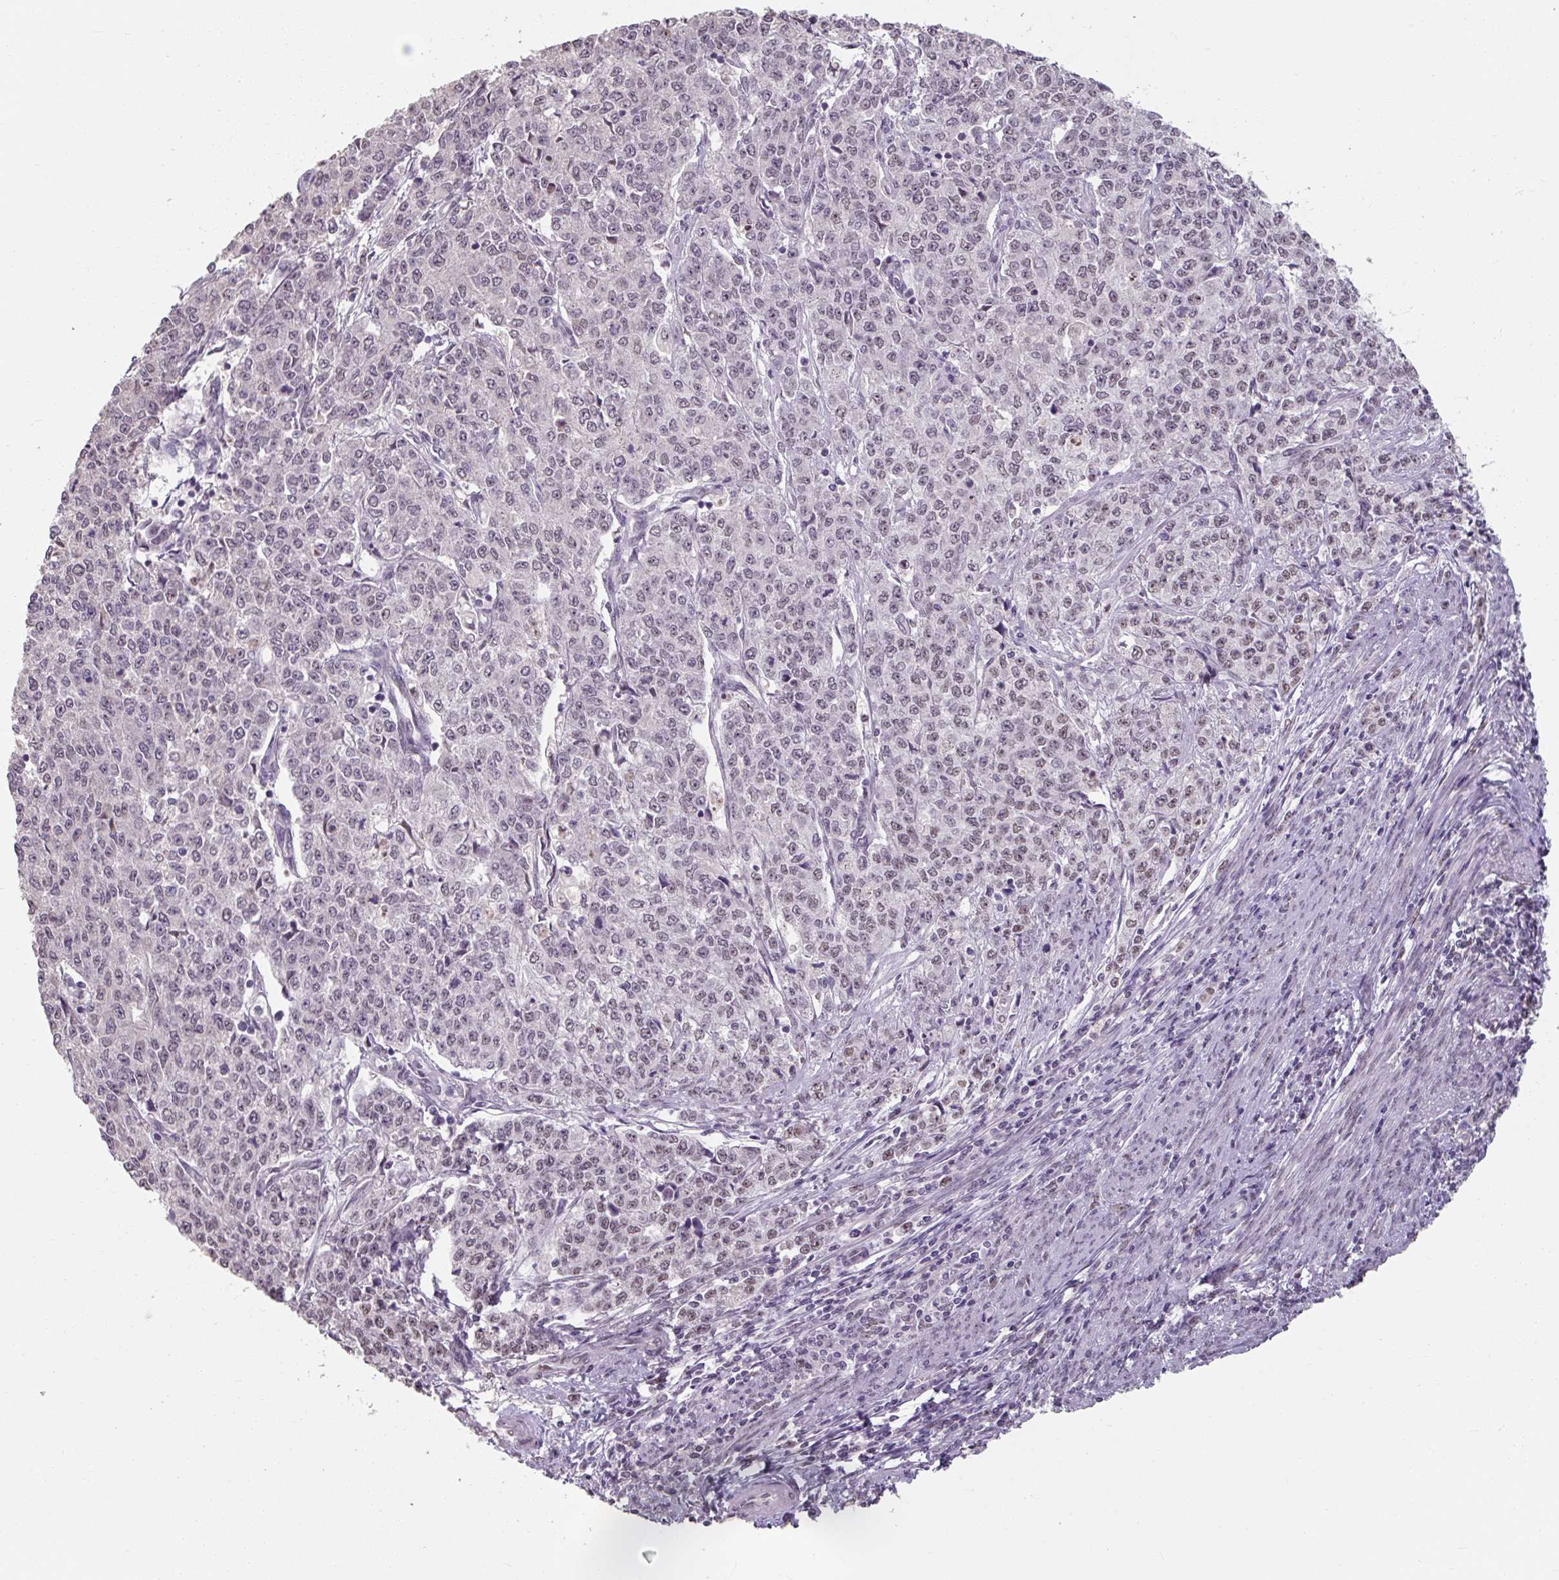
{"staining": {"intensity": "weak", "quantity": "<25%", "location": "nuclear"}, "tissue": "endometrial cancer", "cell_type": "Tumor cells", "image_type": "cancer", "snomed": [{"axis": "morphology", "description": "Adenocarcinoma, NOS"}, {"axis": "topography", "description": "Endometrium"}], "caption": "The immunohistochemistry image has no significant positivity in tumor cells of endometrial cancer (adenocarcinoma) tissue.", "gene": "ZFTRAF1", "patient": {"sex": "female", "age": 50}}